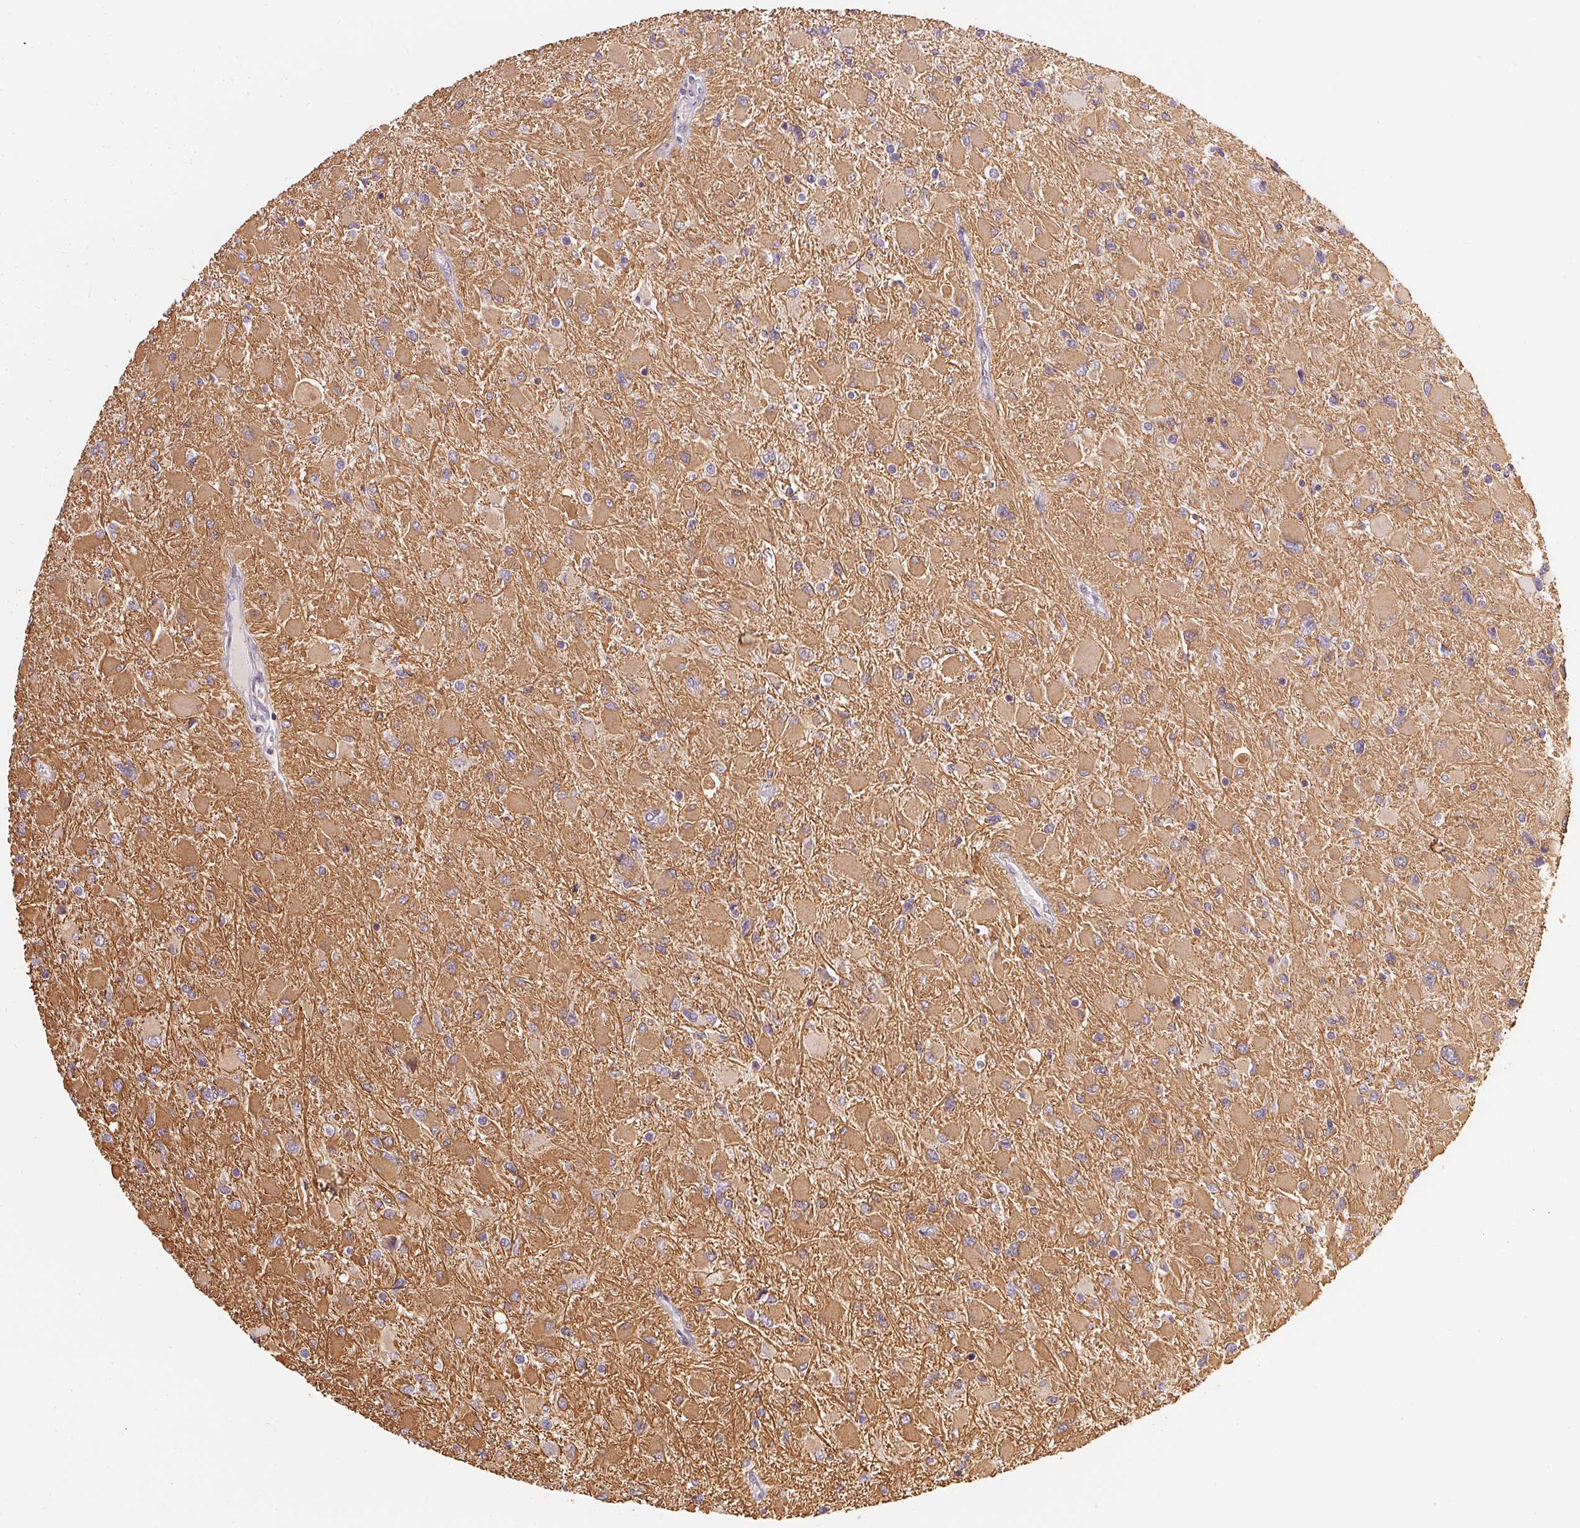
{"staining": {"intensity": "negative", "quantity": "none", "location": "none"}, "tissue": "glioma", "cell_type": "Tumor cells", "image_type": "cancer", "snomed": [{"axis": "morphology", "description": "Glioma, malignant, High grade"}, {"axis": "topography", "description": "Cerebral cortex"}], "caption": "High-grade glioma (malignant) stained for a protein using immunohistochemistry (IHC) reveals no expression tumor cells.", "gene": "NCOA4", "patient": {"sex": "female", "age": 36}}